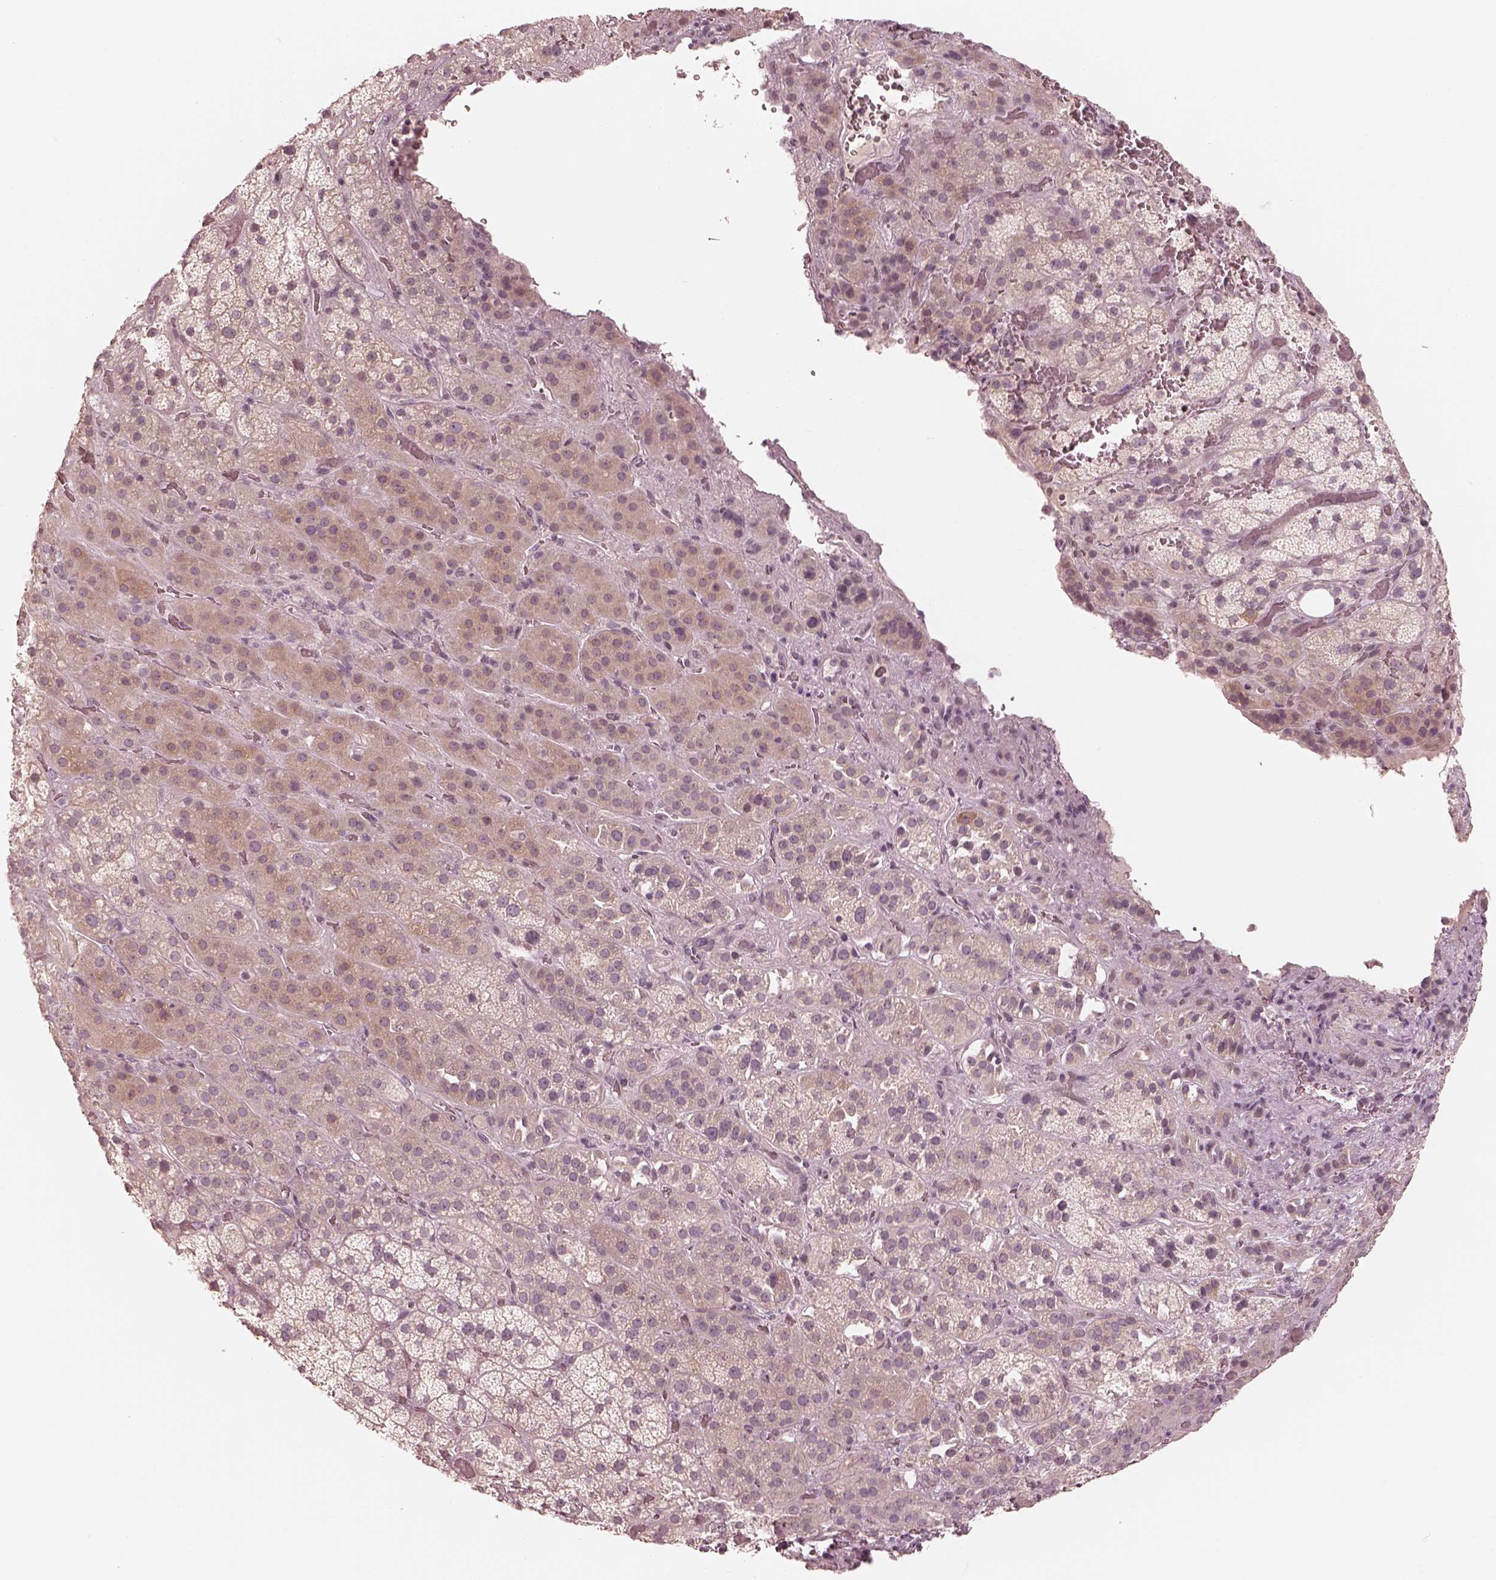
{"staining": {"intensity": "weak", "quantity": "<25%", "location": "cytoplasmic/membranous"}, "tissue": "adrenal gland", "cell_type": "Glandular cells", "image_type": "normal", "snomed": [{"axis": "morphology", "description": "Normal tissue, NOS"}, {"axis": "topography", "description": "Adrenal gland"}], "caption": "The histopathology image reveals no staining of glandular cells in unremarkable adrenal gland.", "gene": "ACACB", "patient": {"sex": "male", "age": 57}}